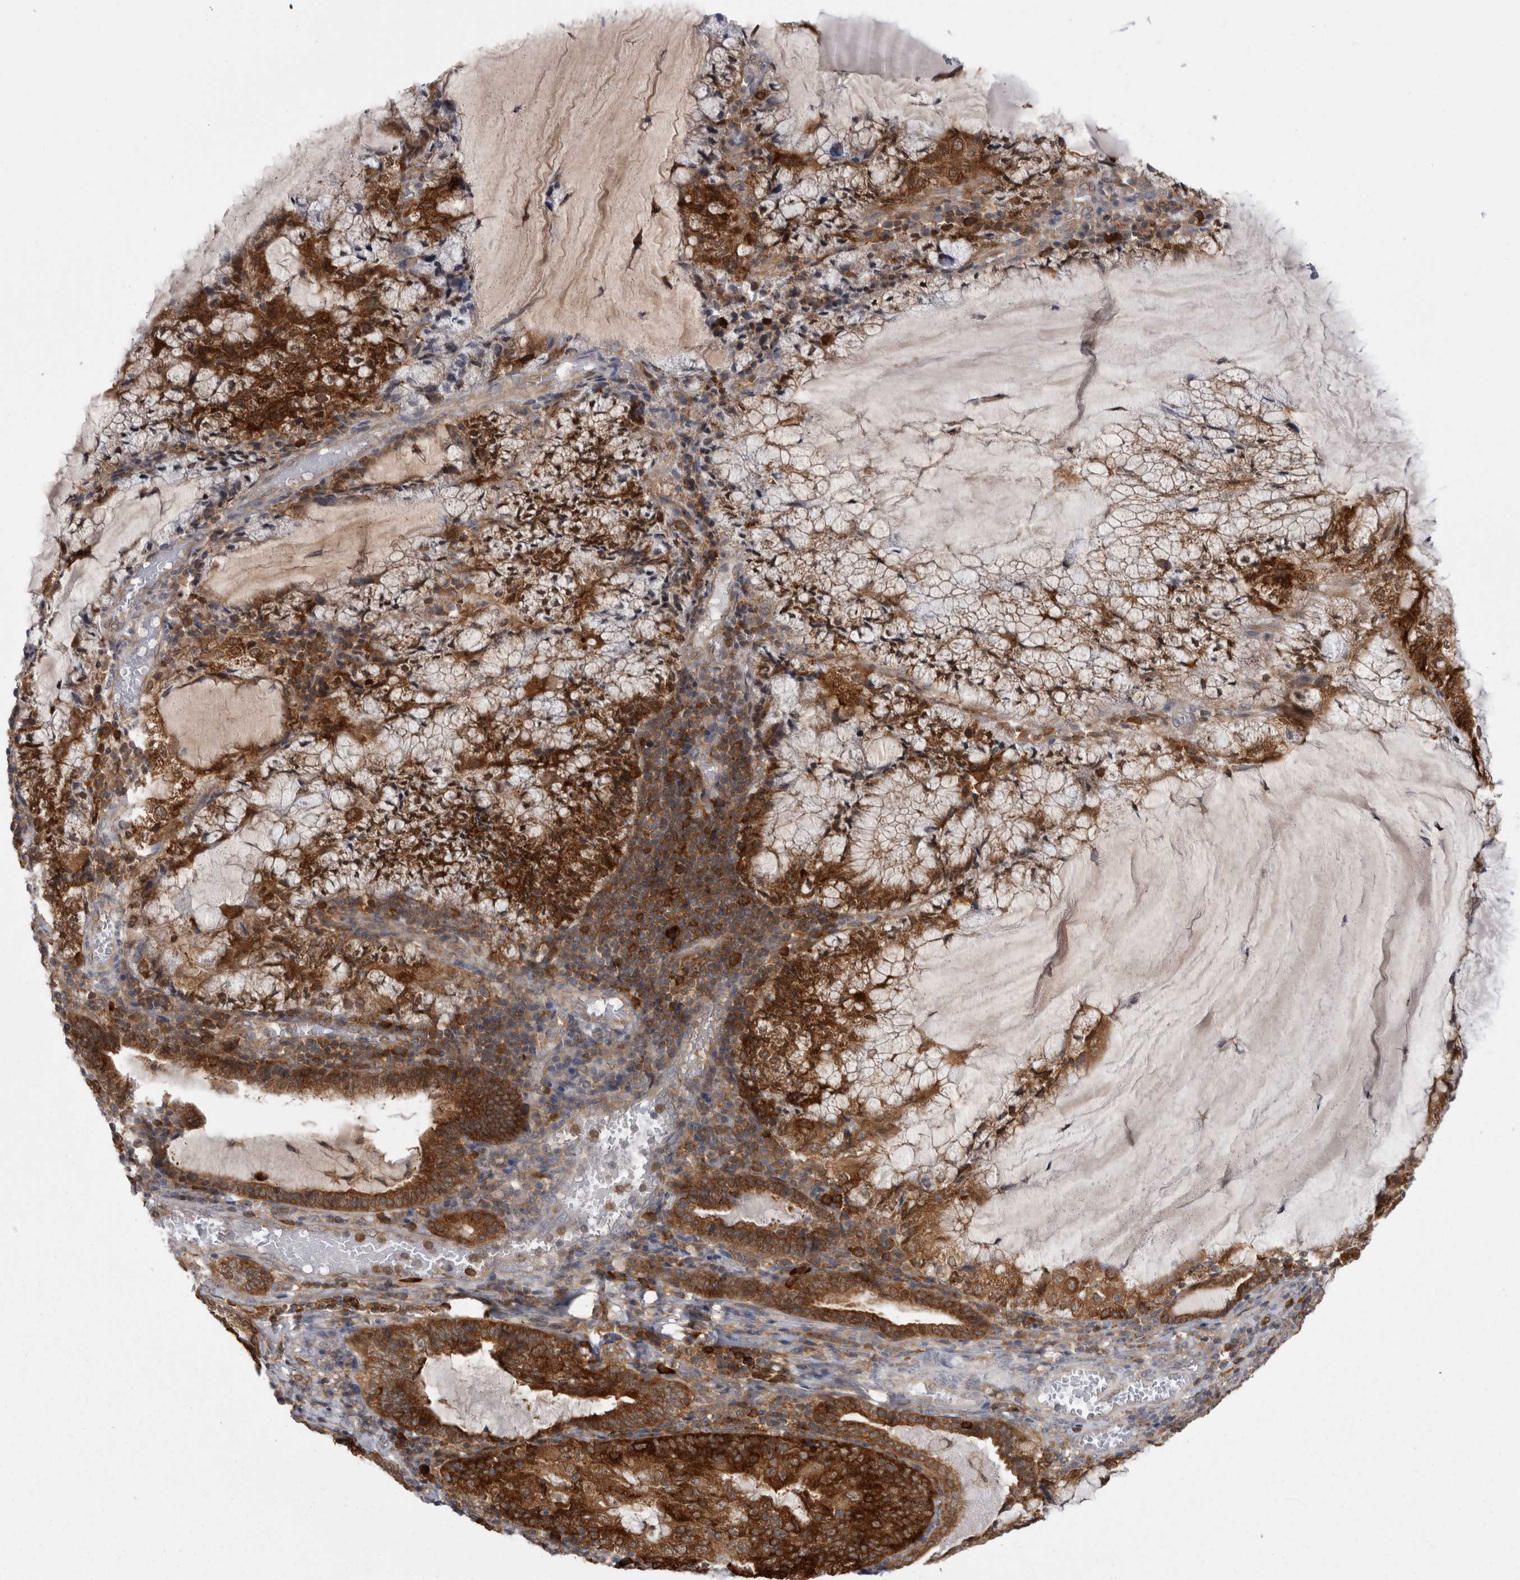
{"staining": {"intensity": "strong", "quantity": ">75%", "location": "cytoplasmic/membranous"}, "tissue": "endometrial cancer", "cell_type": "Tumor cells", "image_type": "cancer", "snomed": [{"axis": "morphology", "description": "Adenocarcinoma, NOS"}, {"axis": "topography", "description": "Endometrium"}], "caption": "Human adenocarcinoma (endometrial) stained for a protein (brown) shows strong cytoplasmic/membranous positive staining in about >75% of tumor cells.", "gene": "CACYBP", "patient": {"sex": "female", "age": 81}}